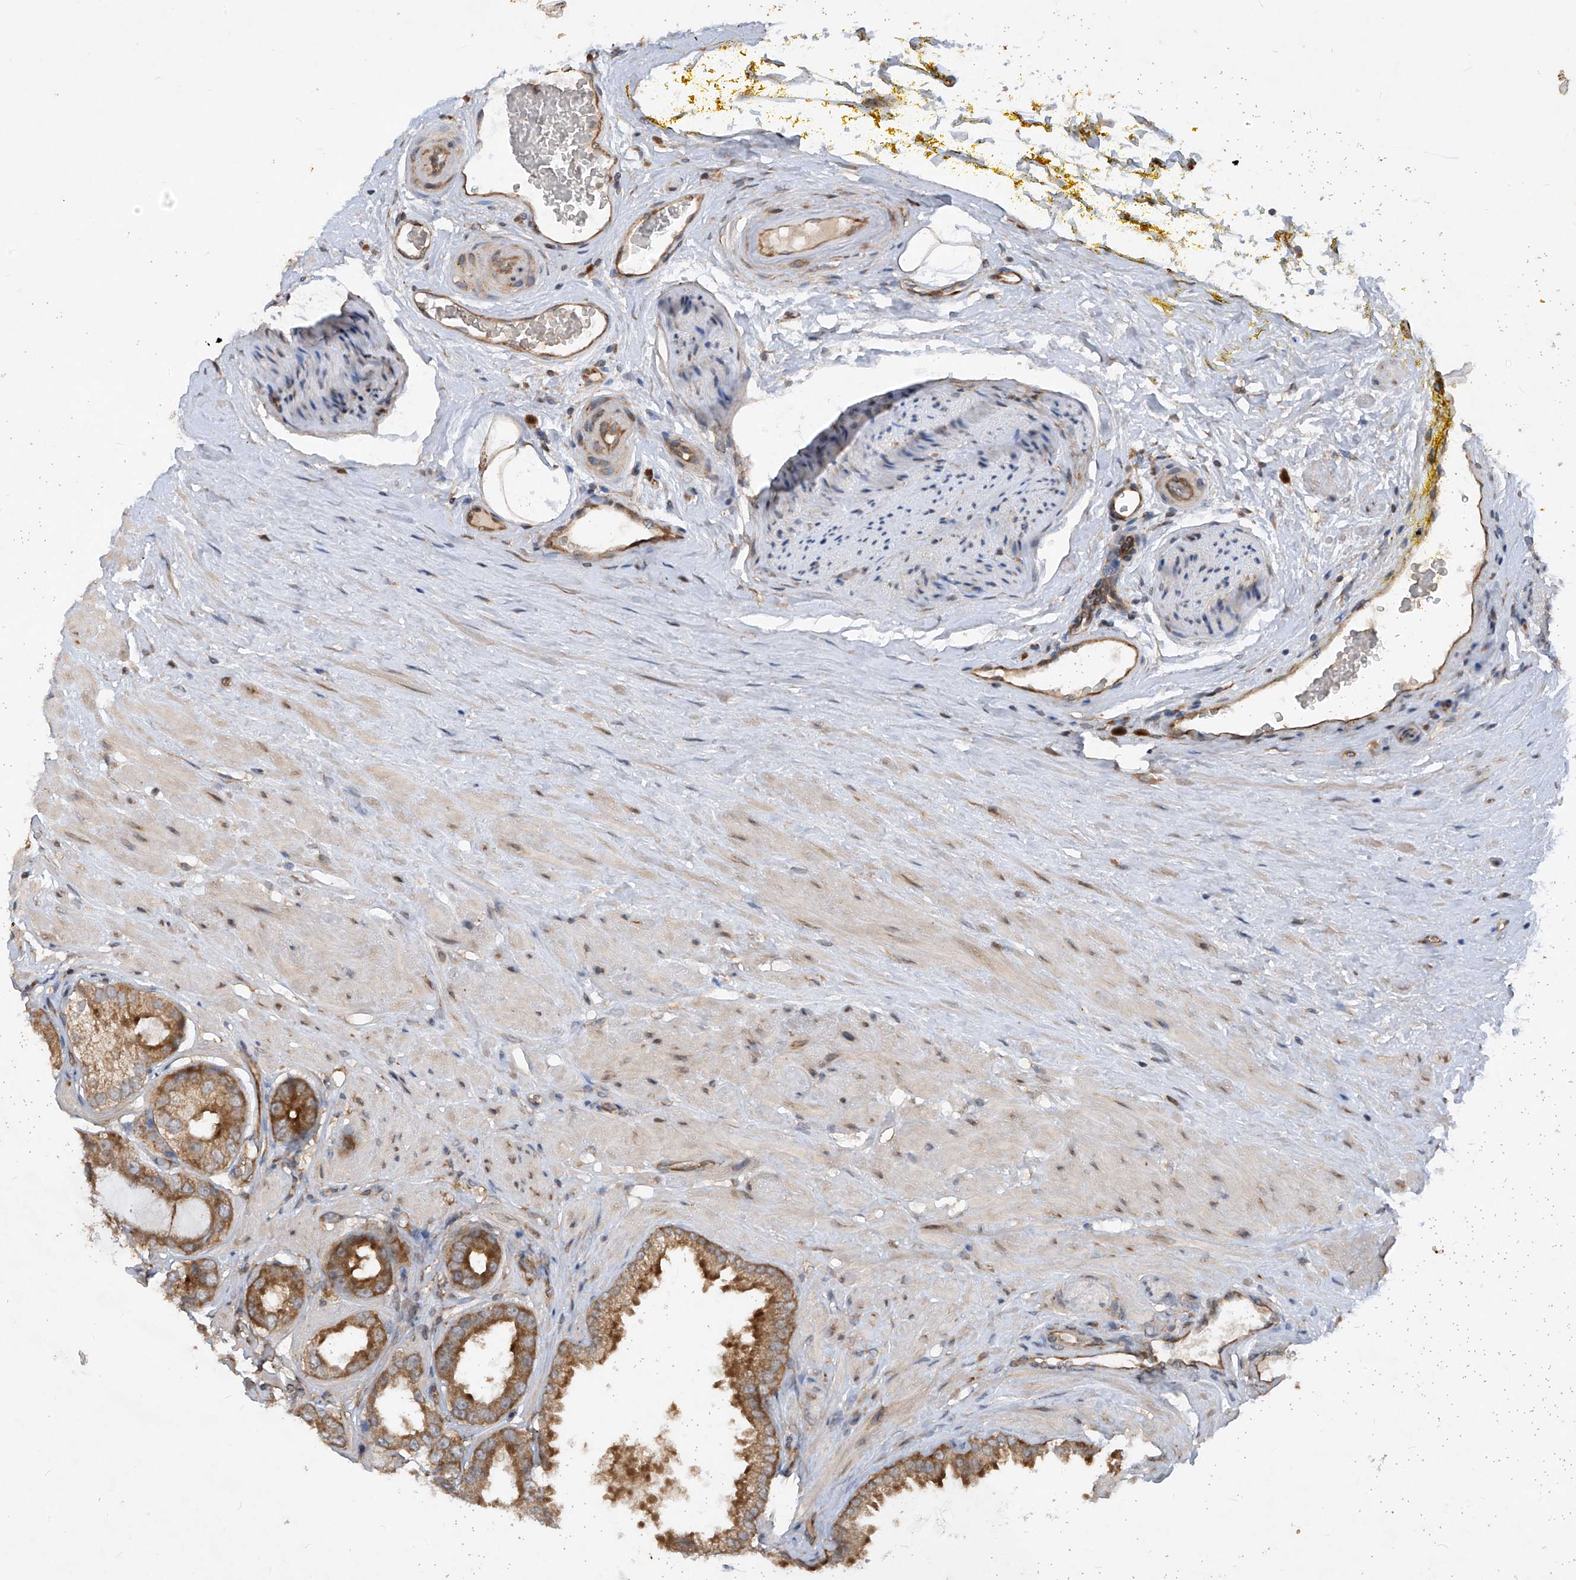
{"staining": {"intensity": "moderate", "quantity": ">75%", "location": "cytoplasmic/membranous"}, "tissue": "prostate cancer", "cell_type": "Tumor cells", "image_type": "cancer", "snomed": [{"axis": "morphology", "description": "Adenocarcinoma, High grade"}, {"axis": "topography", "description": "Prostate"}], "caption": "Moderate cytoplasmic/membranous staining is seen in approximately >75% of tumor cells in prostate adenocarcinoma (high-grade).", "gene": "RPL34", "patient": {"sex": "male", "age": 59}}